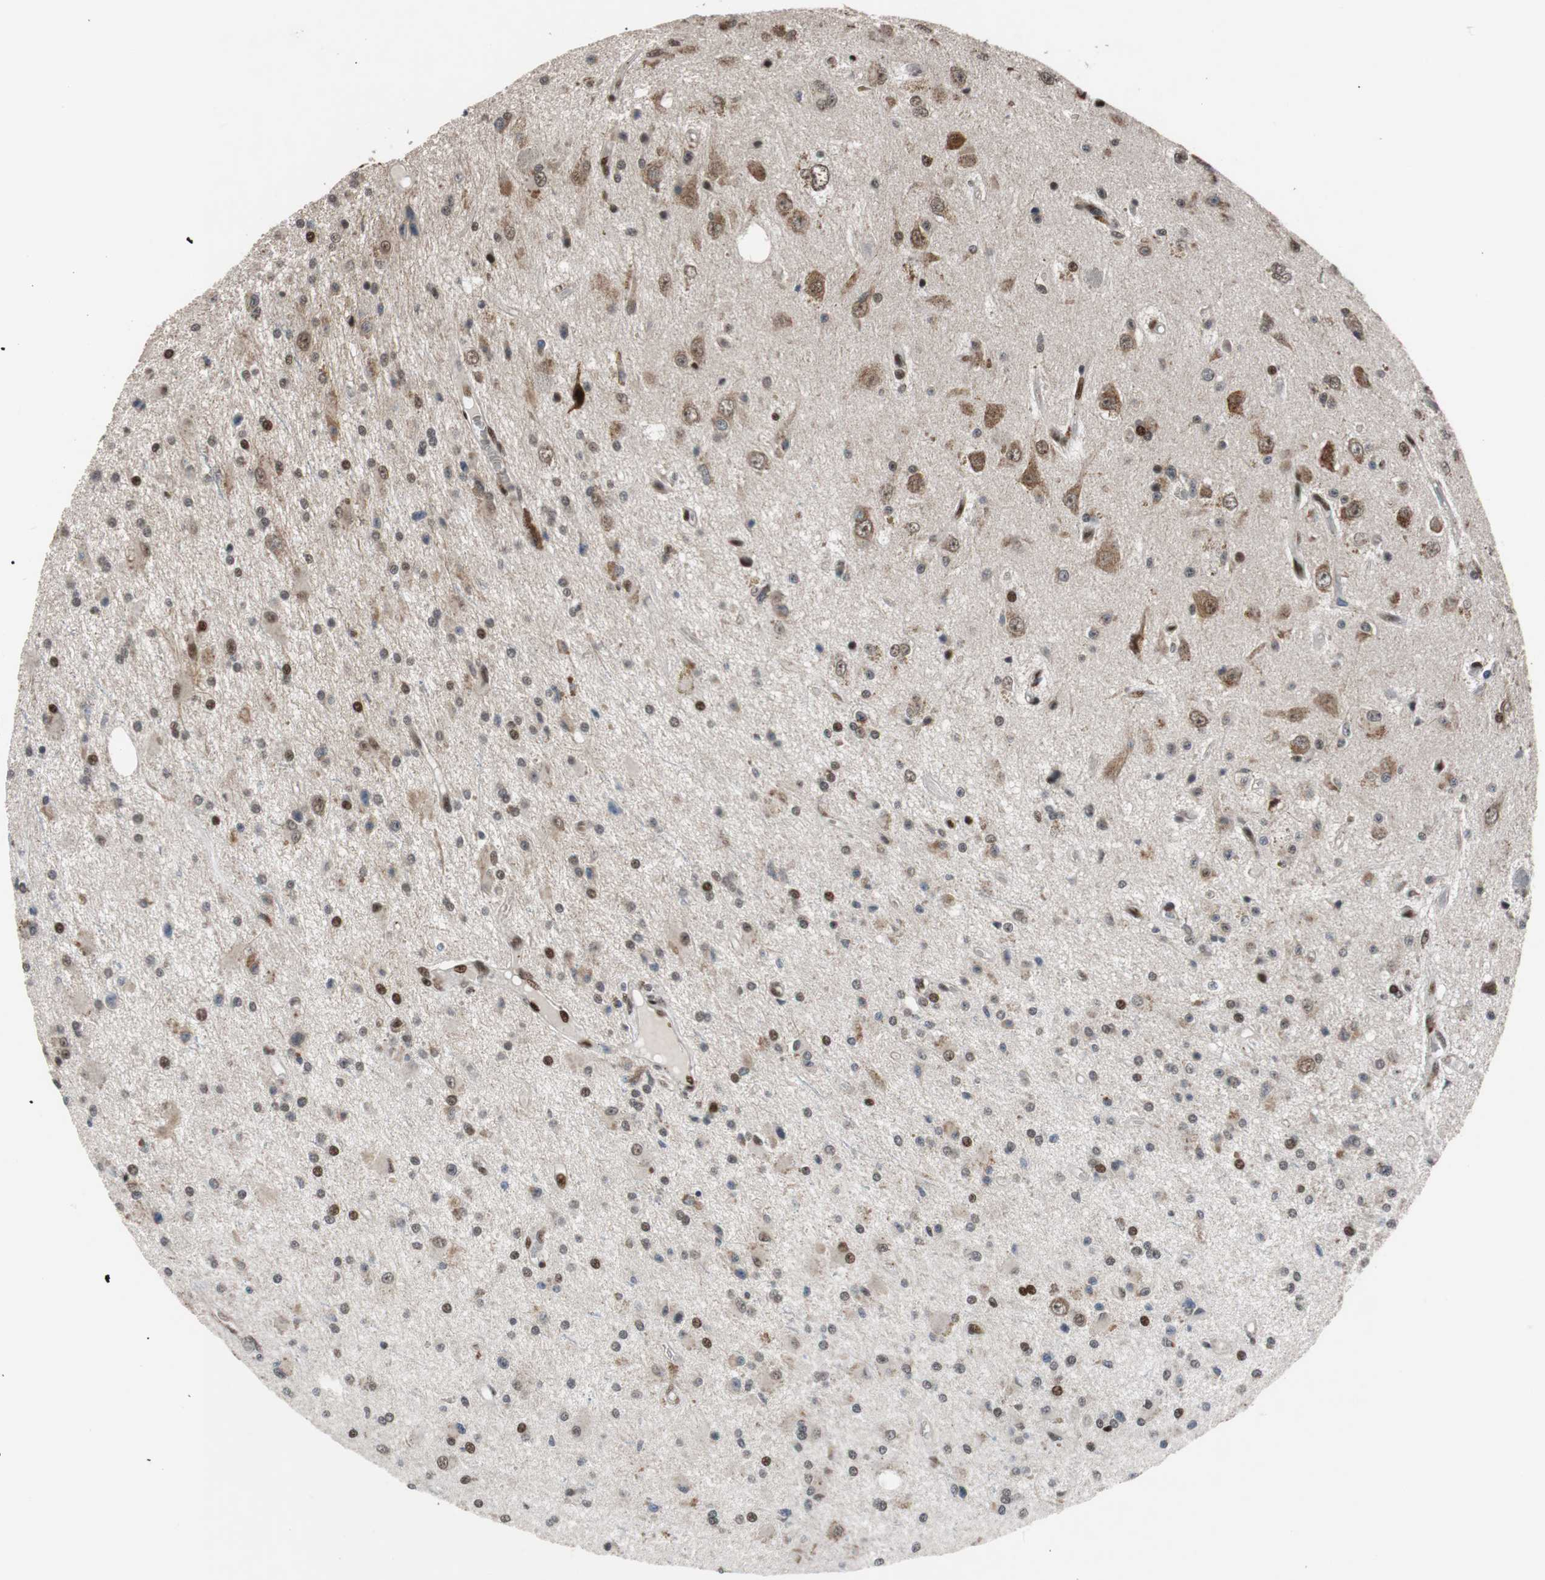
{"staining": {"intensity": "strong", "quantity": "25%-75%", "location": "nuclear"}, "tissue": "glioma", "cell_type": "Tumor cells", "image_type": "cancer", "snomed": [{"axis": "morphology", "description": "Glioma, malignant, Low grade"}, {"axis": "topography", "description": "Brain"}], "caption": "Immunohistochemical staining of human malignant glioma (low-grade) shows high levels of strong nuclear staining in approximately 25%-75% of tumor cells. (DAB (3,3'-diaminobenzidine) = brown stain, brightfield microscopy at high magnification).", "gene": "NBL1", "patient": {"sex": "male", "age": 58}}